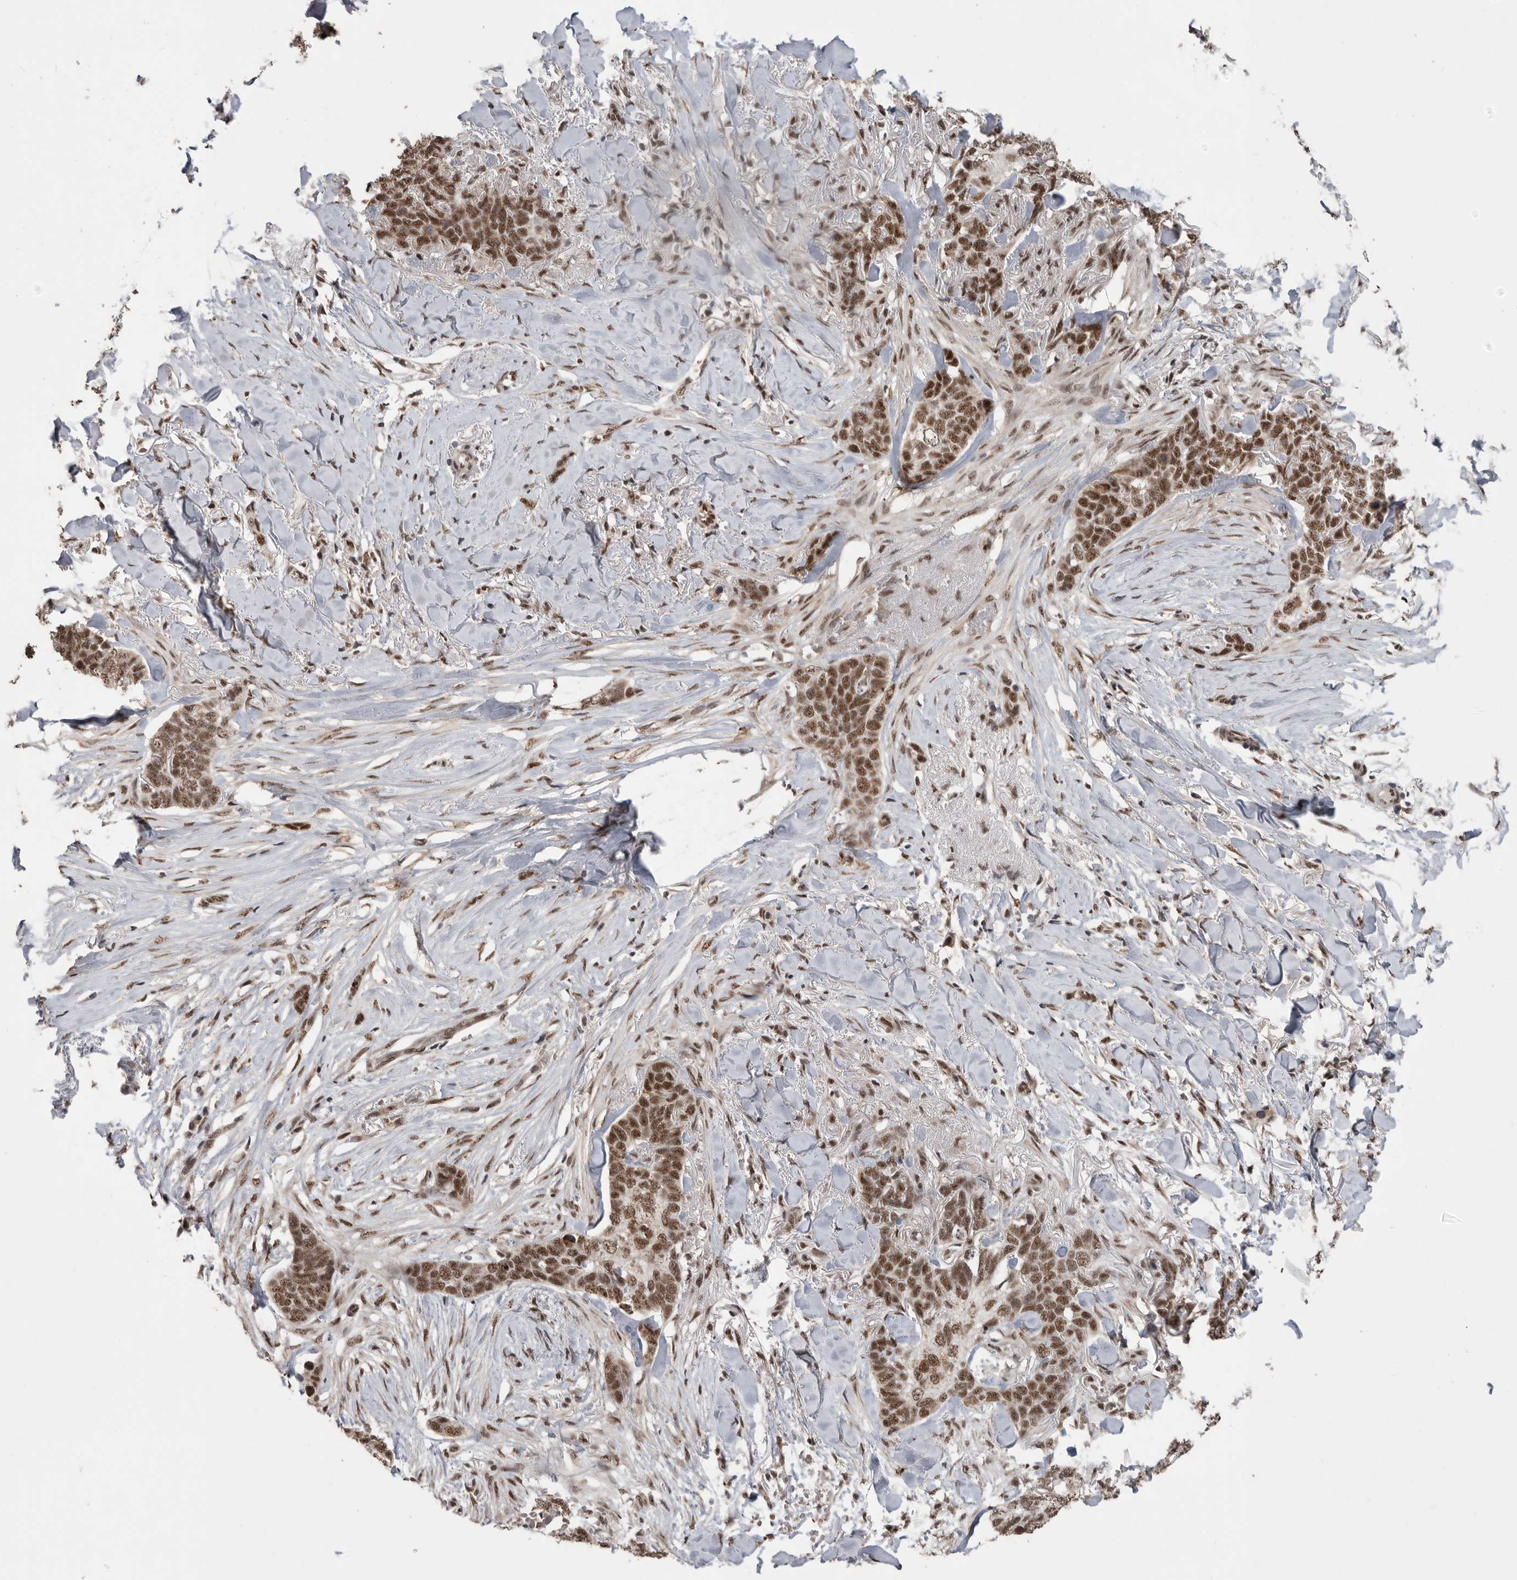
{"staining": {"intensity": "moderate", "quantity": ">75%", "location": "nuclear"}, "tissue": "skin cancer", "cell_type": "Tumor cells", "image_type": "cancer", "snomed": [{"axis": "morphology", "description": "Normal tissue, NOS"}, {"axis": "morphology", "description": "Basal cell carcinoma"}, {"axis": "topography", "description": "Skin"}], "caption": "Tumor cells demonstrate moderate nuclear positivity in approximately >75% of cells in skin basal cell carcinoma.", "gene": "PPP1R10", "patient": {"sex": "male", "age": 77}}